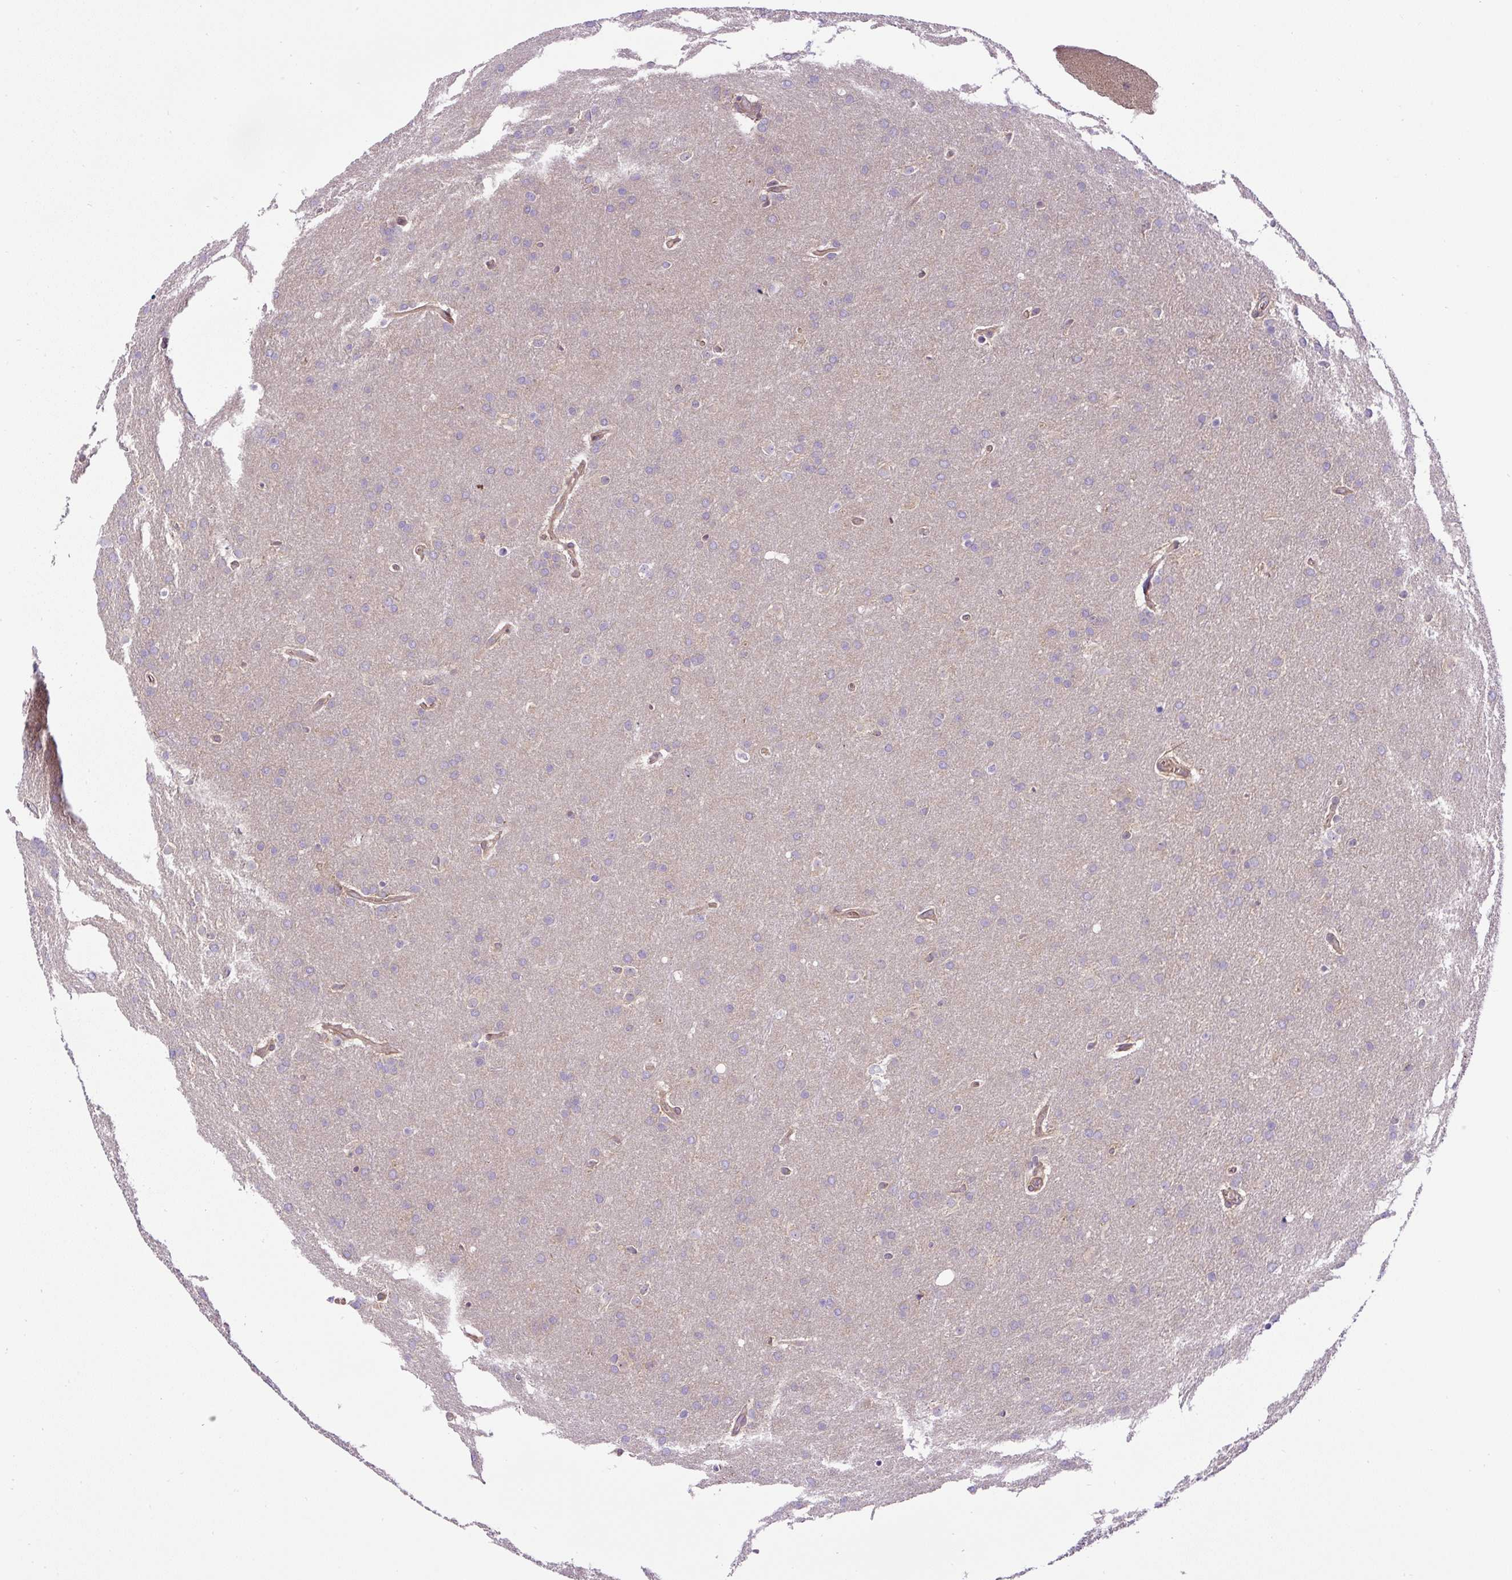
{"staining": {"intensity": "negative", "quantity": "none", "location": "none"}, "tissue": "glioma", "cell_type": "Tumor cells", "image_type": "cancer", "snomed": [{"axis": "morphology", "description": "Glioma, malignant, Low grade"}, {"axis": "topography", "description": "Brain"}], "caption": "Glioma was stained to show a protein in brown. There is no significant expression in tumor cells.", "gene": "CCDC28A", "patient": {"sex": "female", "age": 32}}